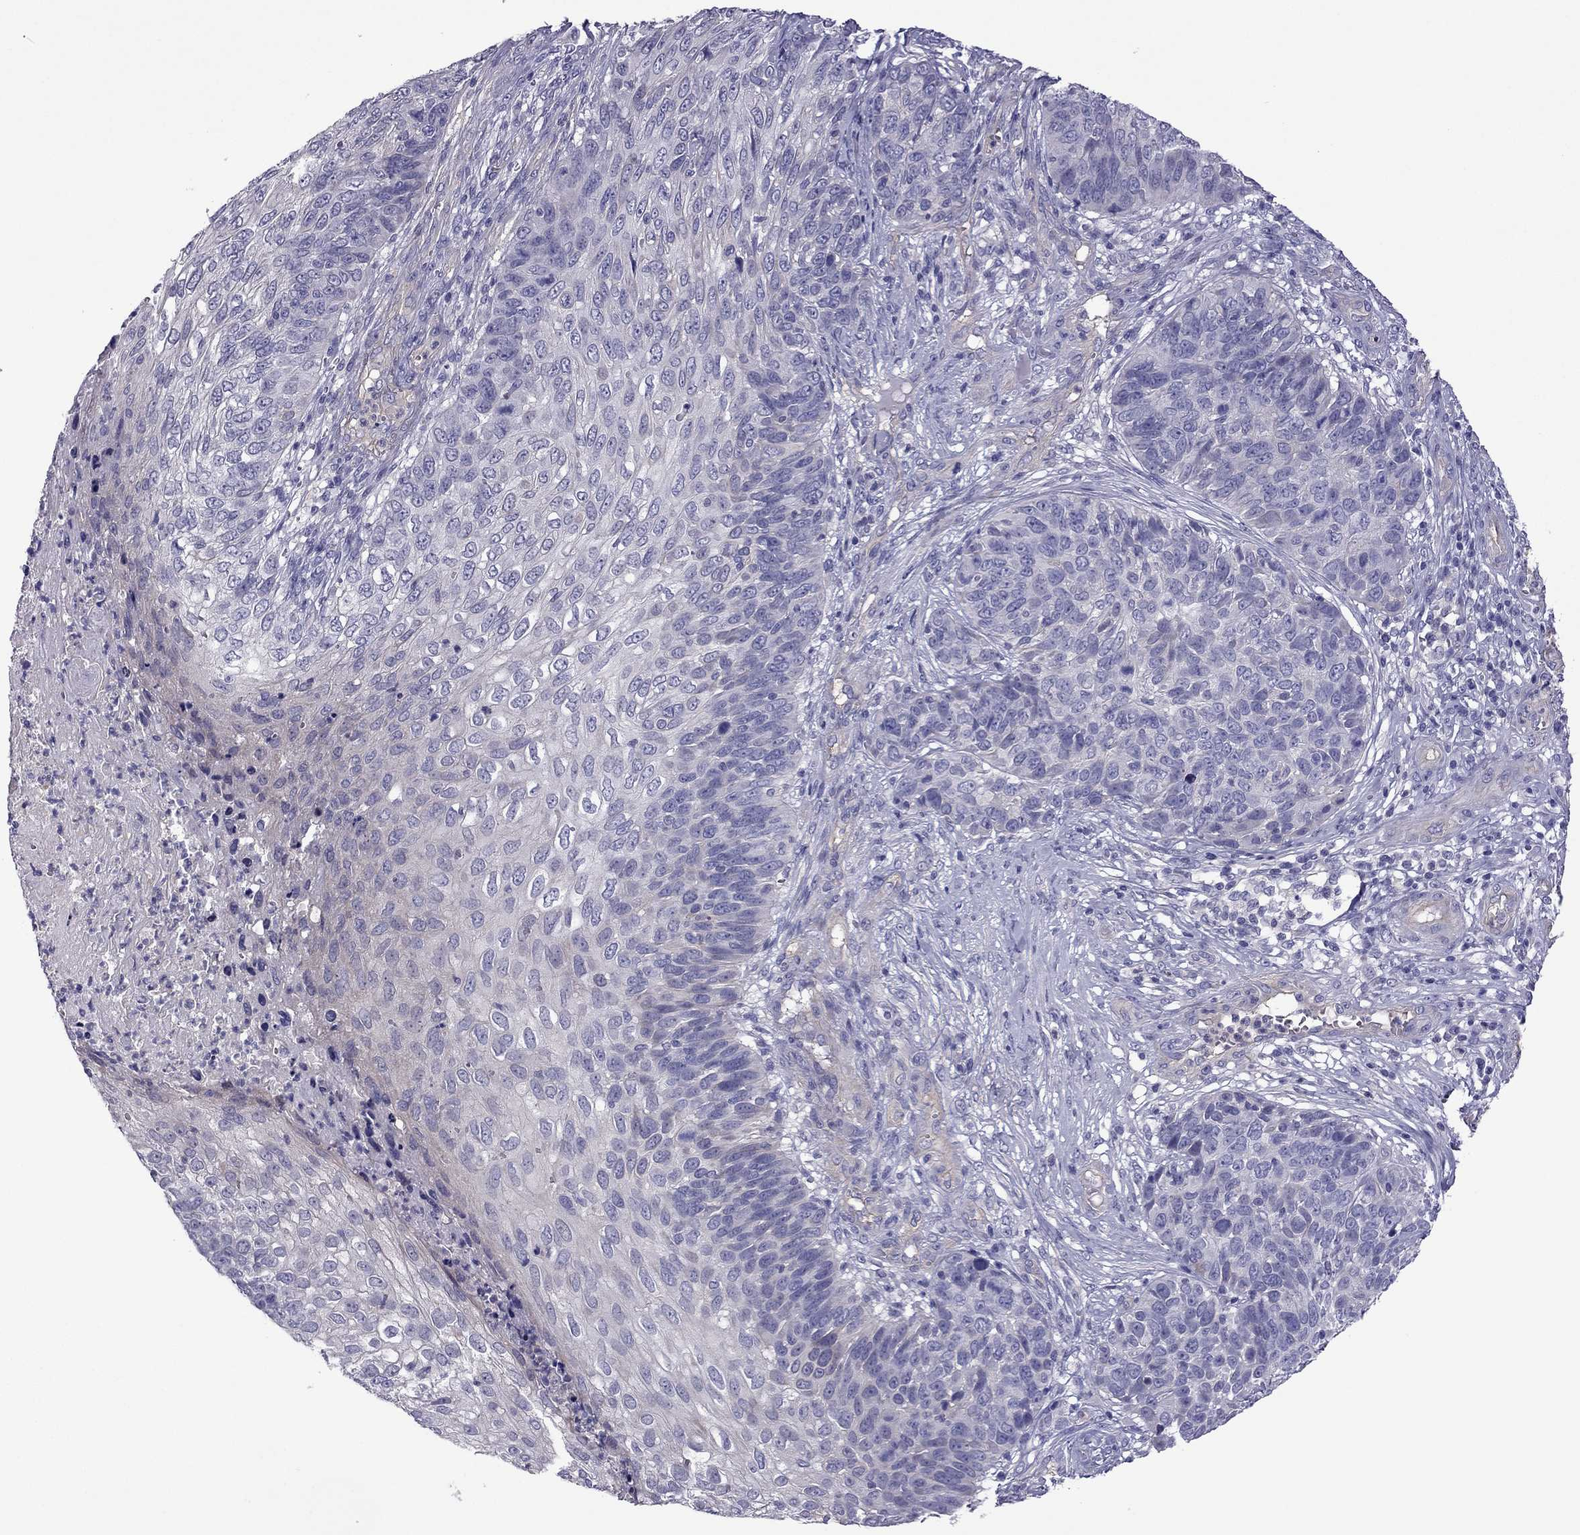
{"staining": {"intensity": "negative", "quantity": "none", "location": "none"}, "tissue": "skin cancer", "cell_type": "Tumor cells", "image_type": "cancer", "snomed": [{"axis": "morphology", "description": "Squamous cell carcinoma, NOS"}, {"axis": "topography", "description": "Skin"}], "caption": "Histopathology image shows no protein staining in tumor cells of skin squamous cell carcinoma tissue.", "gene": "GJA8", "patient": {"sex": "male", "age": 92}}